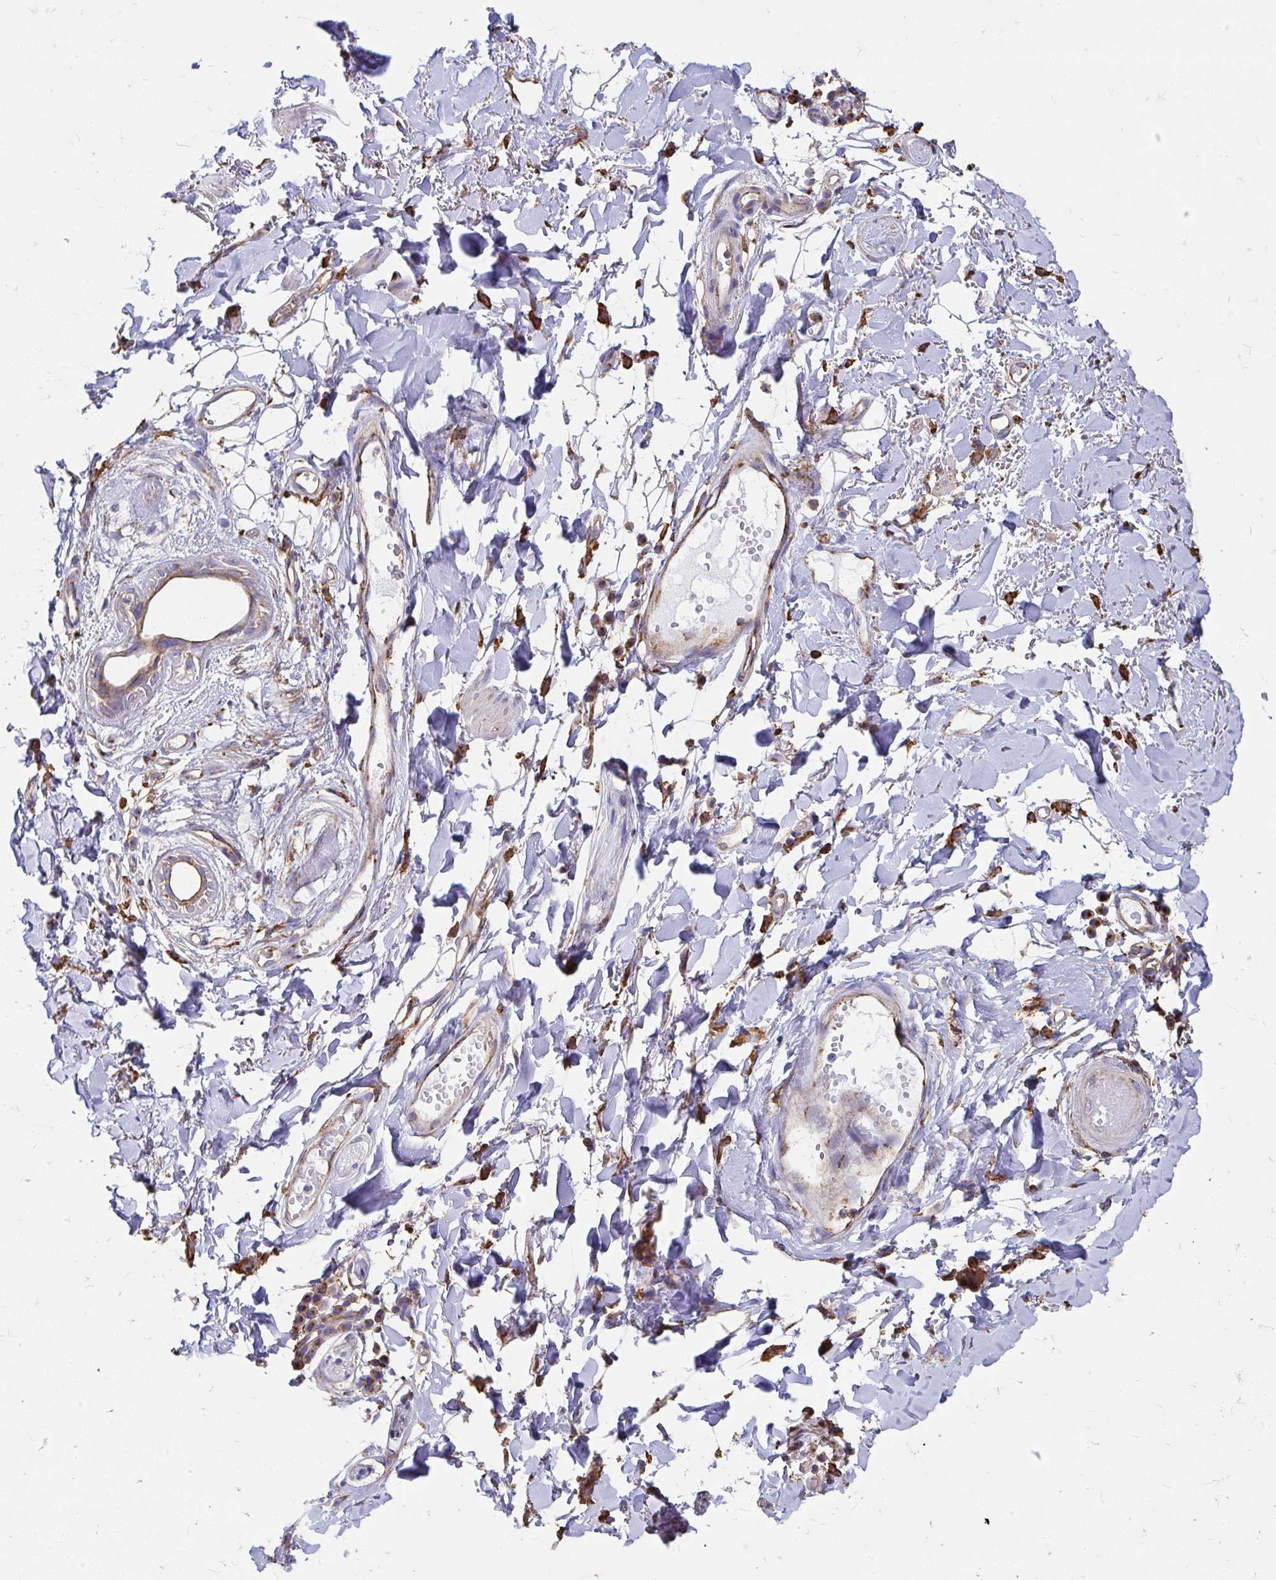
{"staining": {"intensity": "negative", "quantity": "none", "location": "none"}, "tissue": "adipose tissue", "cell_type": "Adipocytes", "image_type": "normal", "snomed": [{"axis": "morphology", "description": "Normal tissue, NOS"}, {"axis": "topography", "description": "Anal"}, {"axis": "topography", "description": "Peripheral nerve tissue"}], "caption": "Histopathology image shows no protein staining in adipocytes of benign adipose tissue.", "gene": "CLTC", "patient": {"sex": "male", "age": 78}}